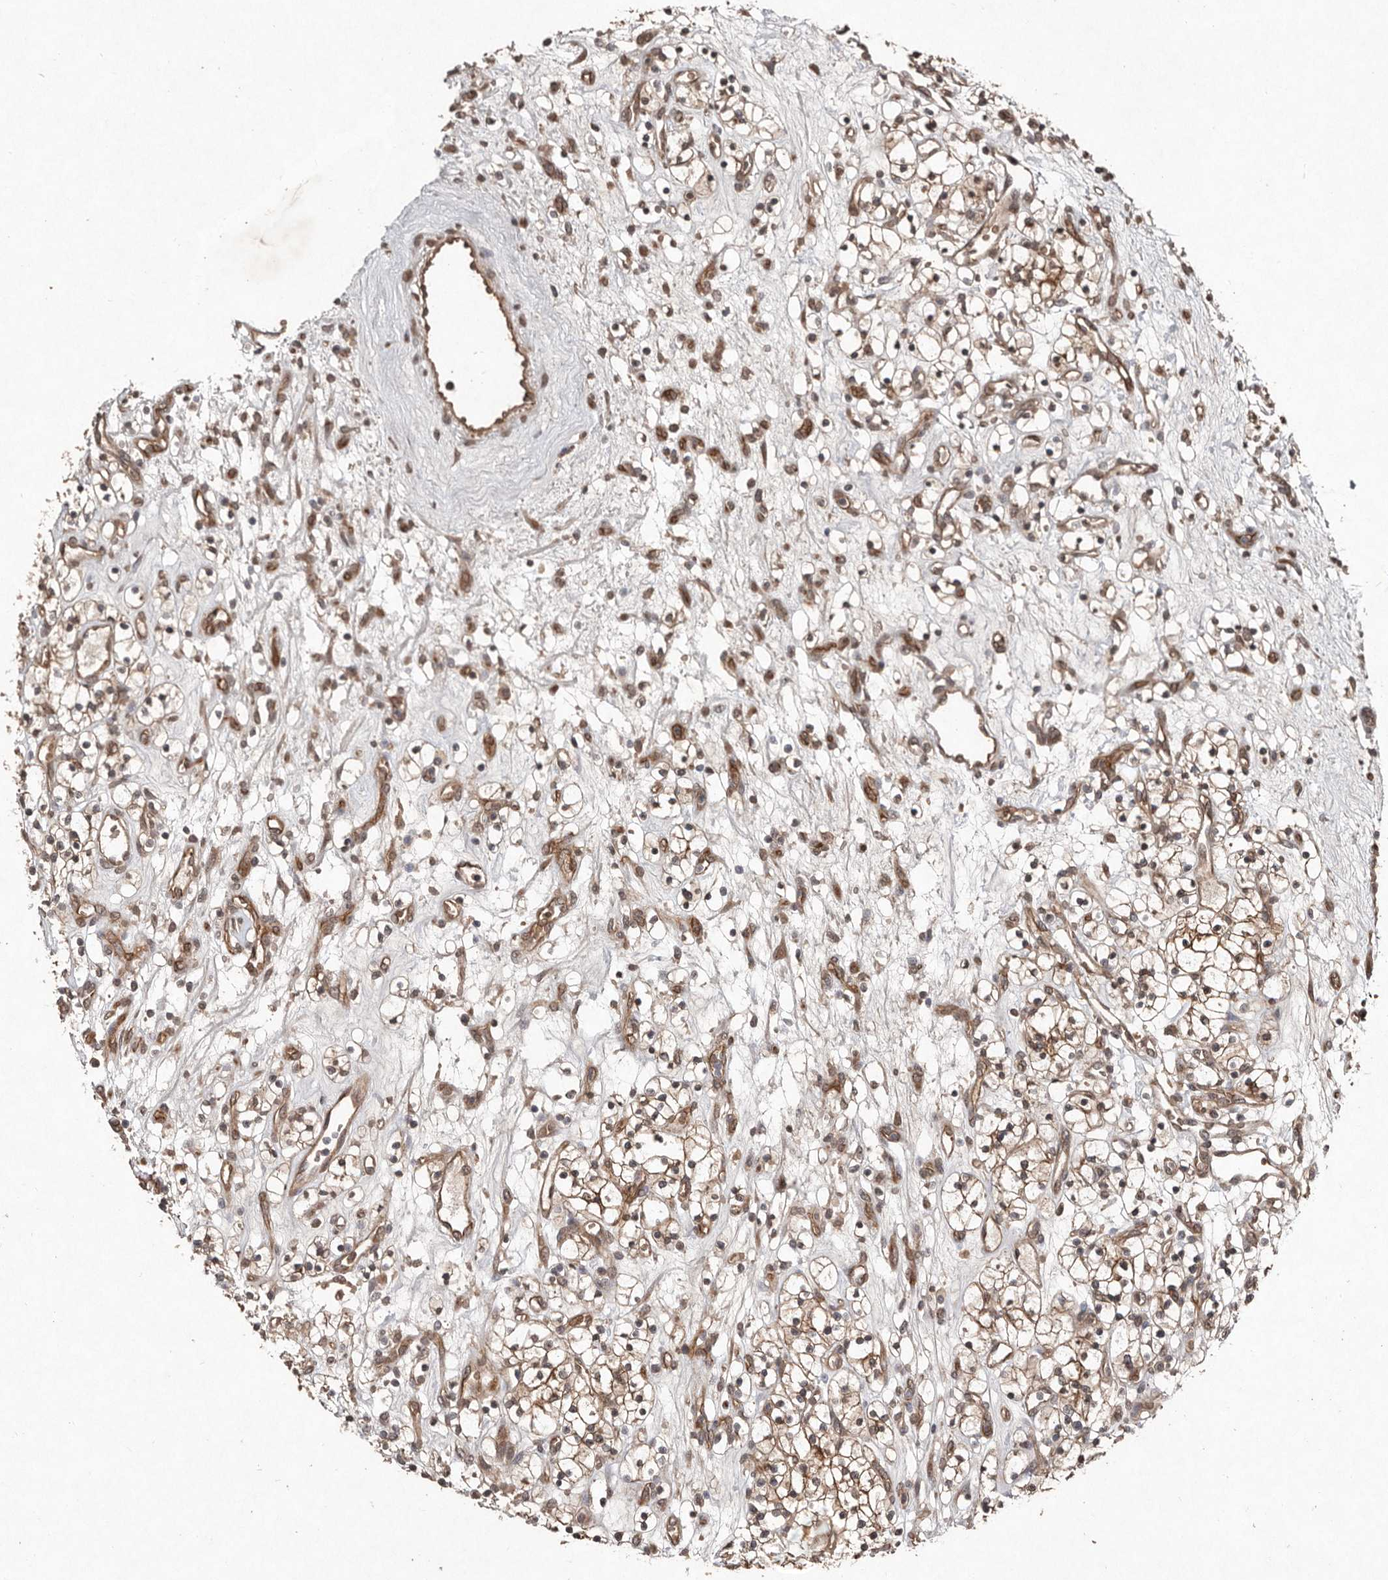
{"staining": {"intensity": "moderate", "quantity": "<25%", "location": "cytoplasmic/membranous"}, "tissue": "renal cancer", "cell_type": "Tumor cells", "image_type": "cancer", "snomed": [{"axis": "morphology", "description": "Adenocarcinoma, NOS"}, {"axis": "topography", "description": "Kidney"}], "caption": "Tumor cells show low levels of moderate cytoplasmic/membranous staining in about <25% of cells in human renal cancer. The protein of interest is shown in brown color, while the nuclei are stained blue.", "gene": "DIP2C", "patient": {"sex": "female", "age": 57}}